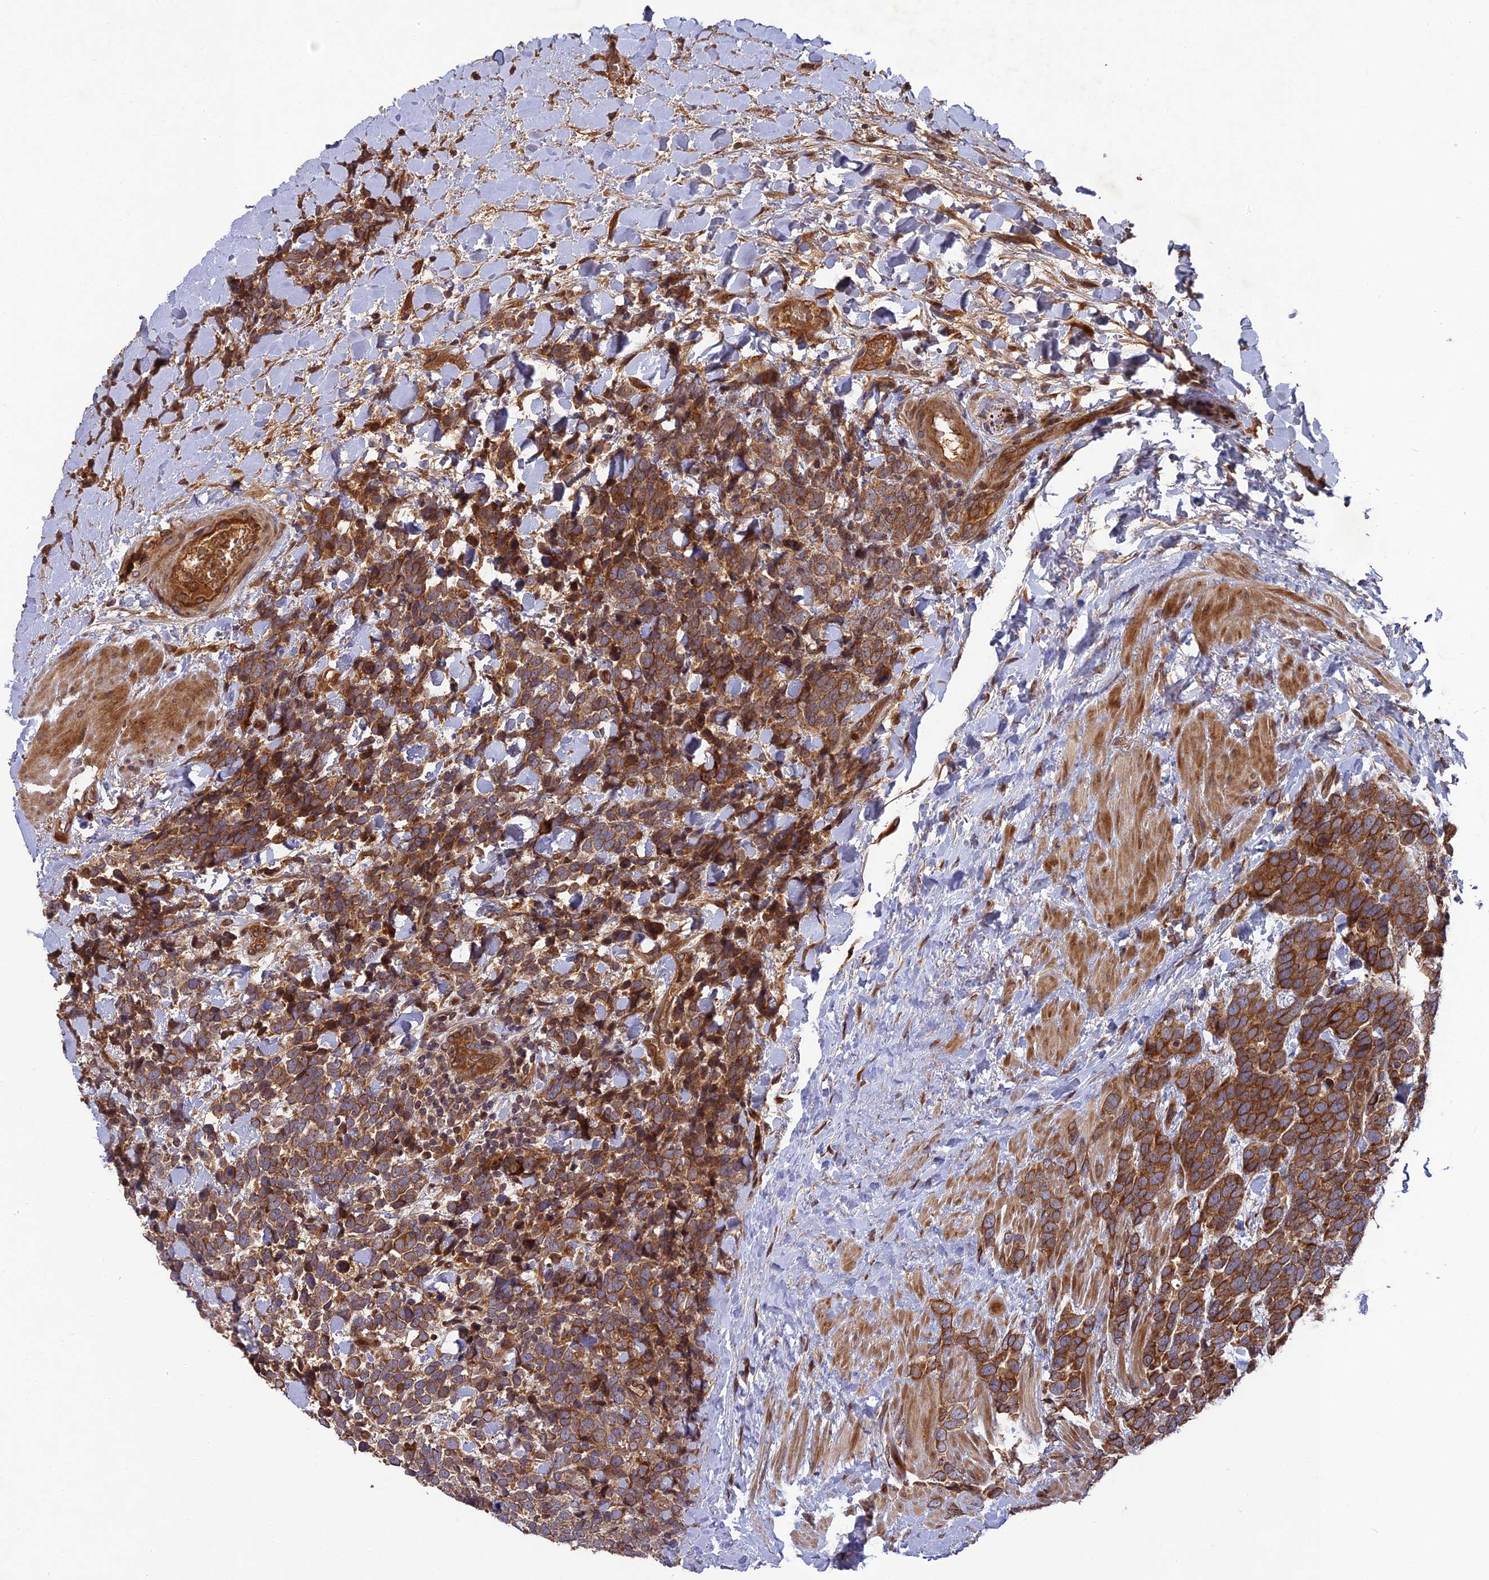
{"staining": {"intensity": "moderate", "quantity": ">75%", "location": "cytoplasmic/membranous"}, "tissue": "urothelial cancer", "cell_type": "Tumor cells", "image_type": "cancer", "snomed": [{"axis": "morphology", "description": "Urothelial carcinoma, High grade"}, {"axis": "topography", "description": "Urinary bladder"}], "caption": "An immunohistochemistry image of neoplastic tissue is shown. Protein staining in brown highlights moderate cytoplasmic/membranous positivity in urothelial cancer within tumor cells.", "gene": "TMUB2", "patient": {"sex": "female", "age": 82}}